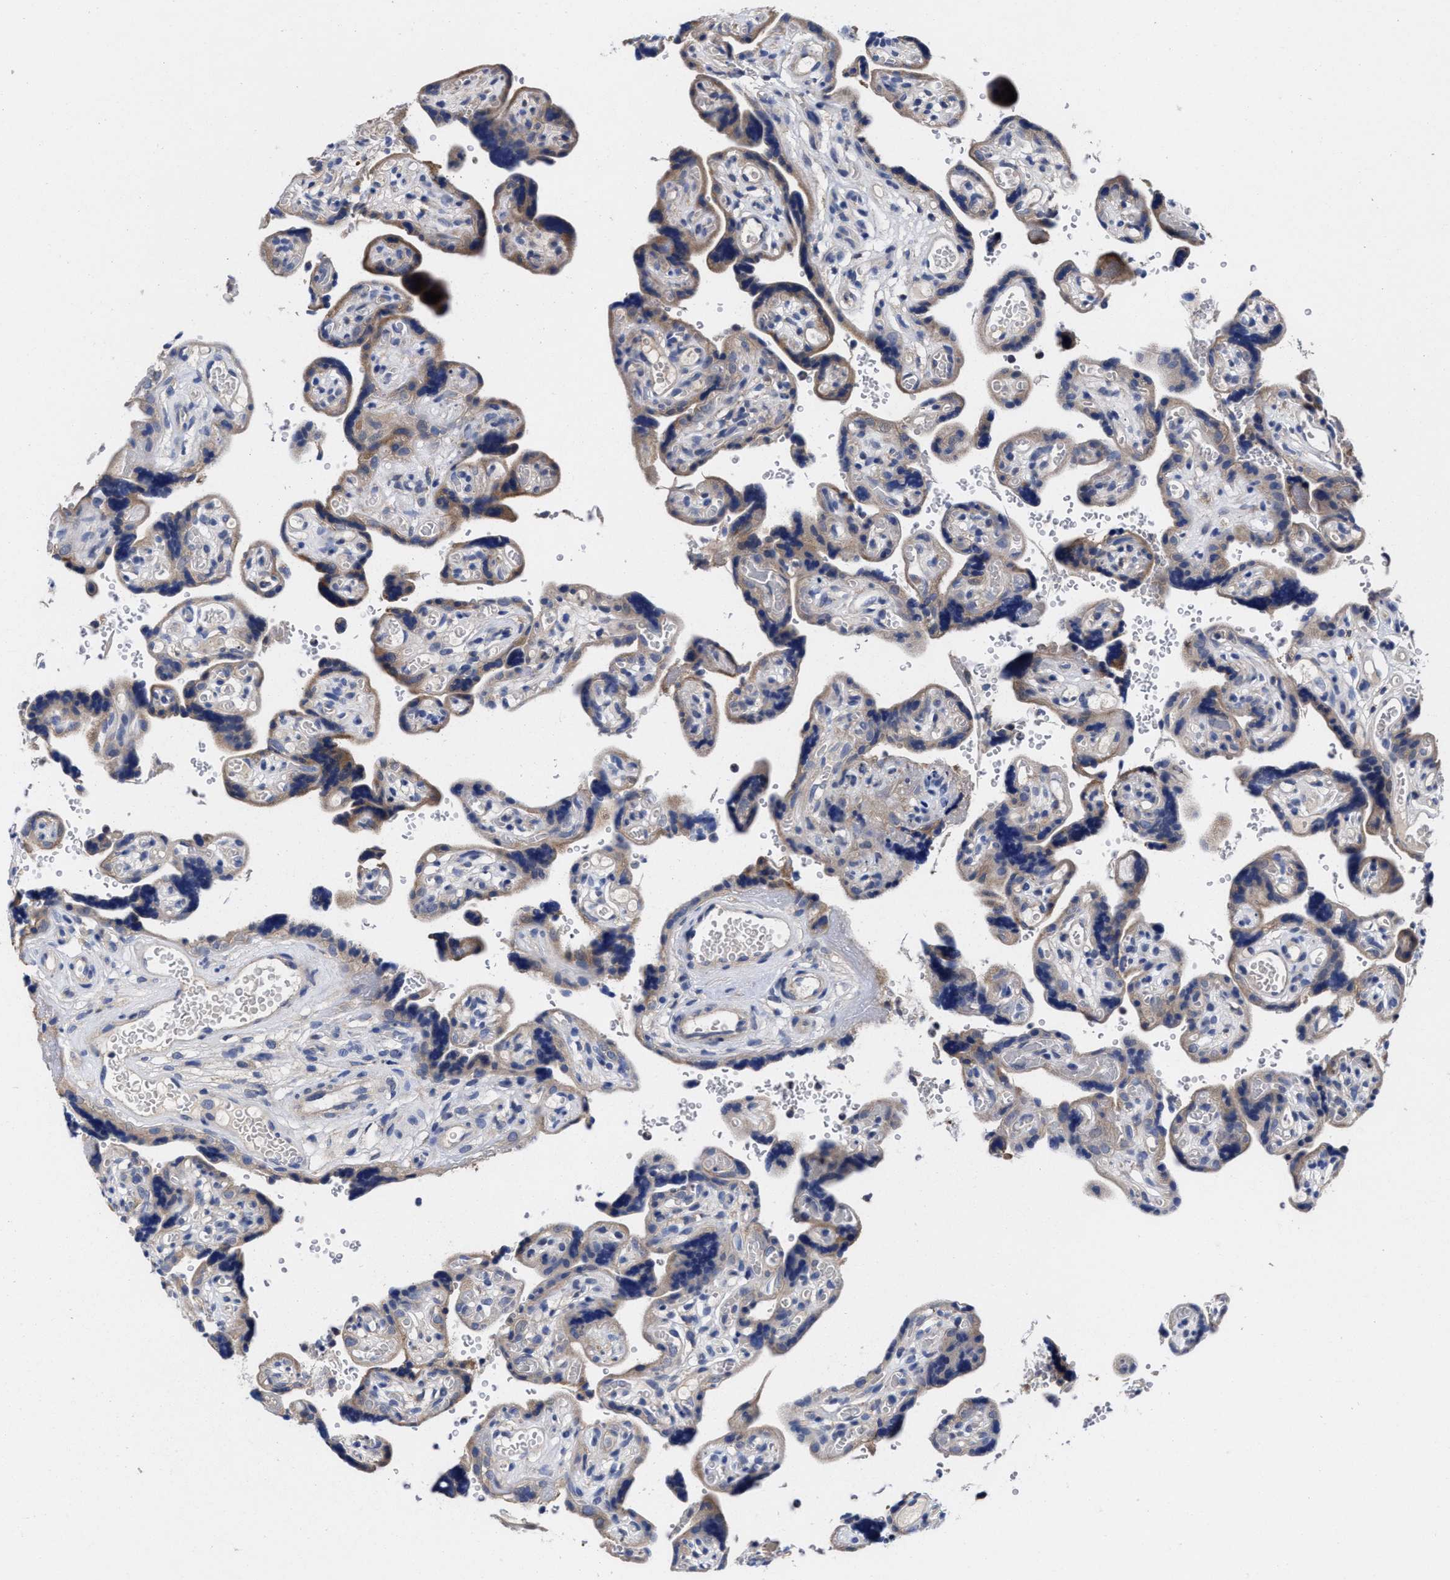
{"staining": {"intensity": "moderate", "quantity": "<25%", "location": "cytoplasmic/membranous"}, "tissue": "placenta", "cell_type": "Decidual cells", "image_type": "normal", "snomed": [{"axis": "morphology", "description": "Normal tissue, NOS"}, {"axis": "topography", "description": "Placenta"}], "caption": "High-magnification brightfield microscopy of benign placenta stained with DAB (brown) and counterstained with hematoxylin (blue). decidual cells exhibit moderate cytoplasmic/membranous positivity is seen in approximately<25% of cells.", "gene": "TXNDC17", "patient": {"sex": "female", "age": 30}}